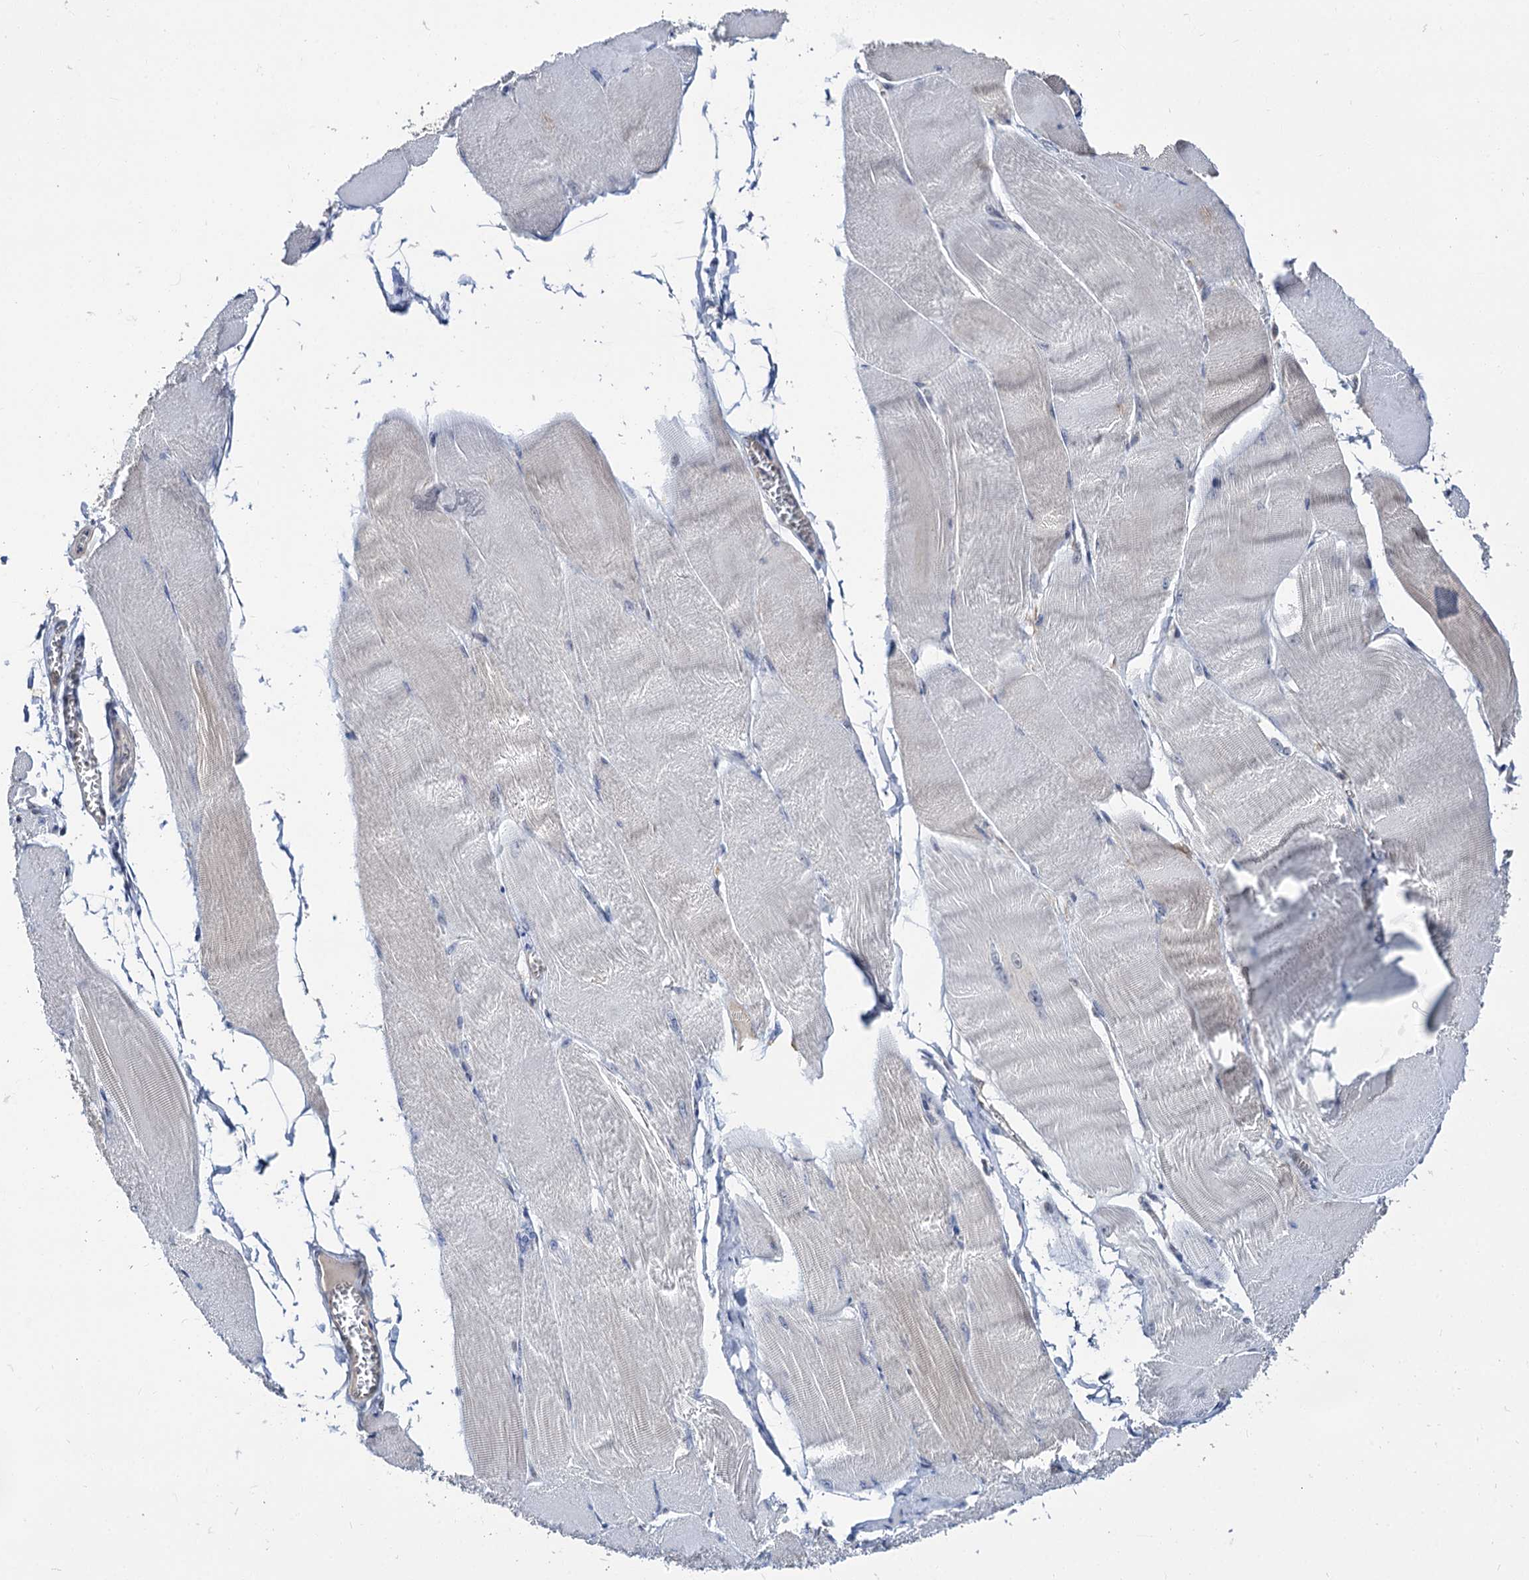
{"staining": {"intensity": "negative", "quantity": "none", "location": "none"}, "tissue": "skeletal muscle", "cell_type": "Myocytes", "image_type": "normal", "snomed": [{"axis": "morphology", "description": "Normal tissue, NOS"}, {"axis": "morphology", "description": "Basal cell carcinoma"}, {"axis": "topography", "description": "Skeletal muscle"}], "caption": "DAB immunohistochemical staining of unremarkable human skeletal muscle exhibits no significant staining in myocytes.", "gene": "NEK10", "patient": {"sex": "female", "age": 64}}